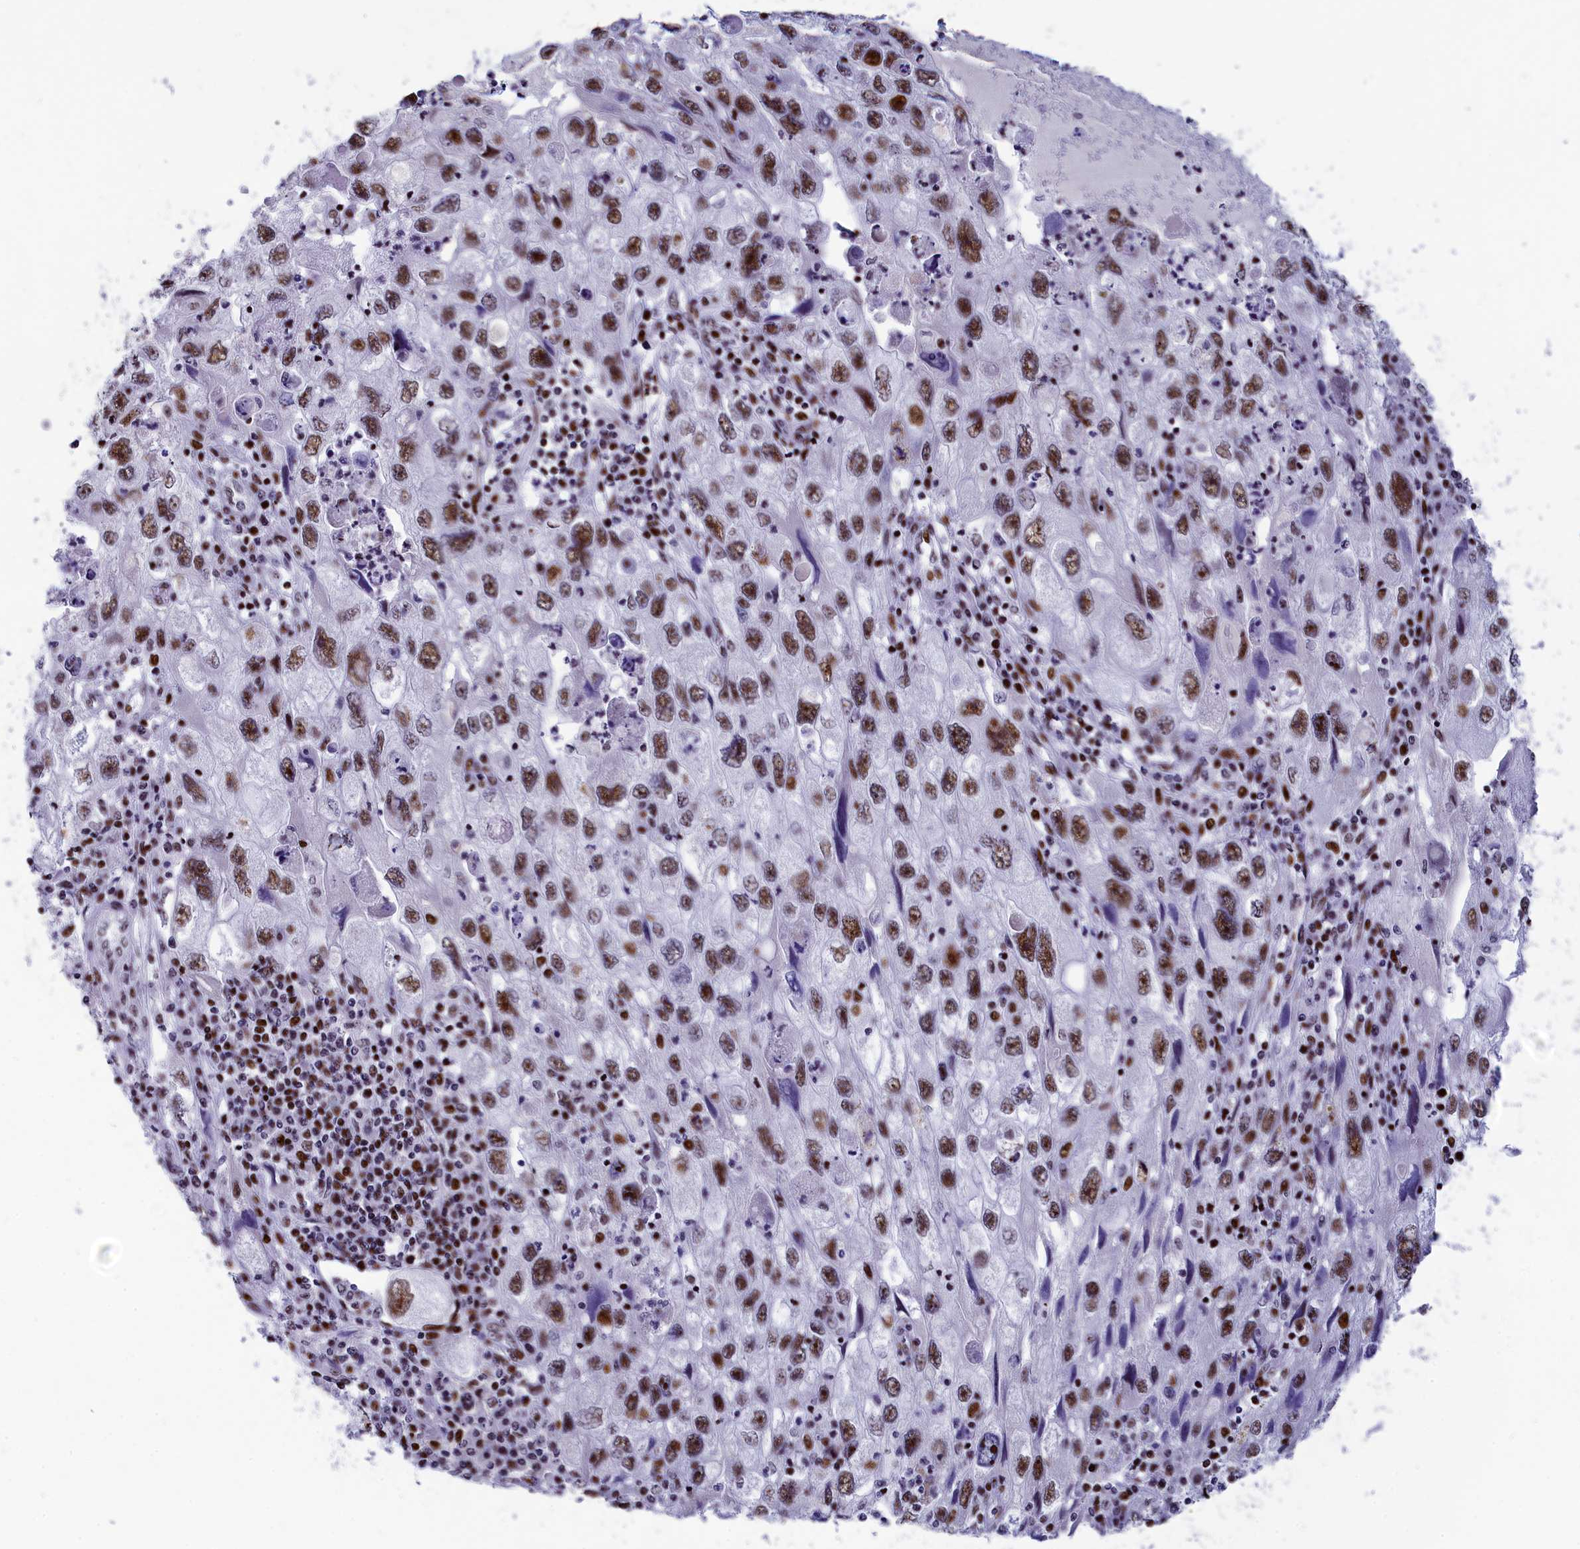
{"staining": {"intensity": "moderate", "quantity": ">75%", "location": "nuclear"}, "tissue": "endometrial cancer", "cell_type": "Tumor cells", "image_type": "cancer", "snomed": [{"axis": "morphology", "description": "Adenocarcinoma, NOS"}, {"axis": "topography", "description": "Endometrium"}], "caption": "Protein analysis of endometrial cancer tissue displays moderate nuclear positivity in approximately >75% of tumor cells. (IHC, brightfield microscopy, high magnification).", "gene": "NSA2", "patient": {"sex": "female", "age": 49}}